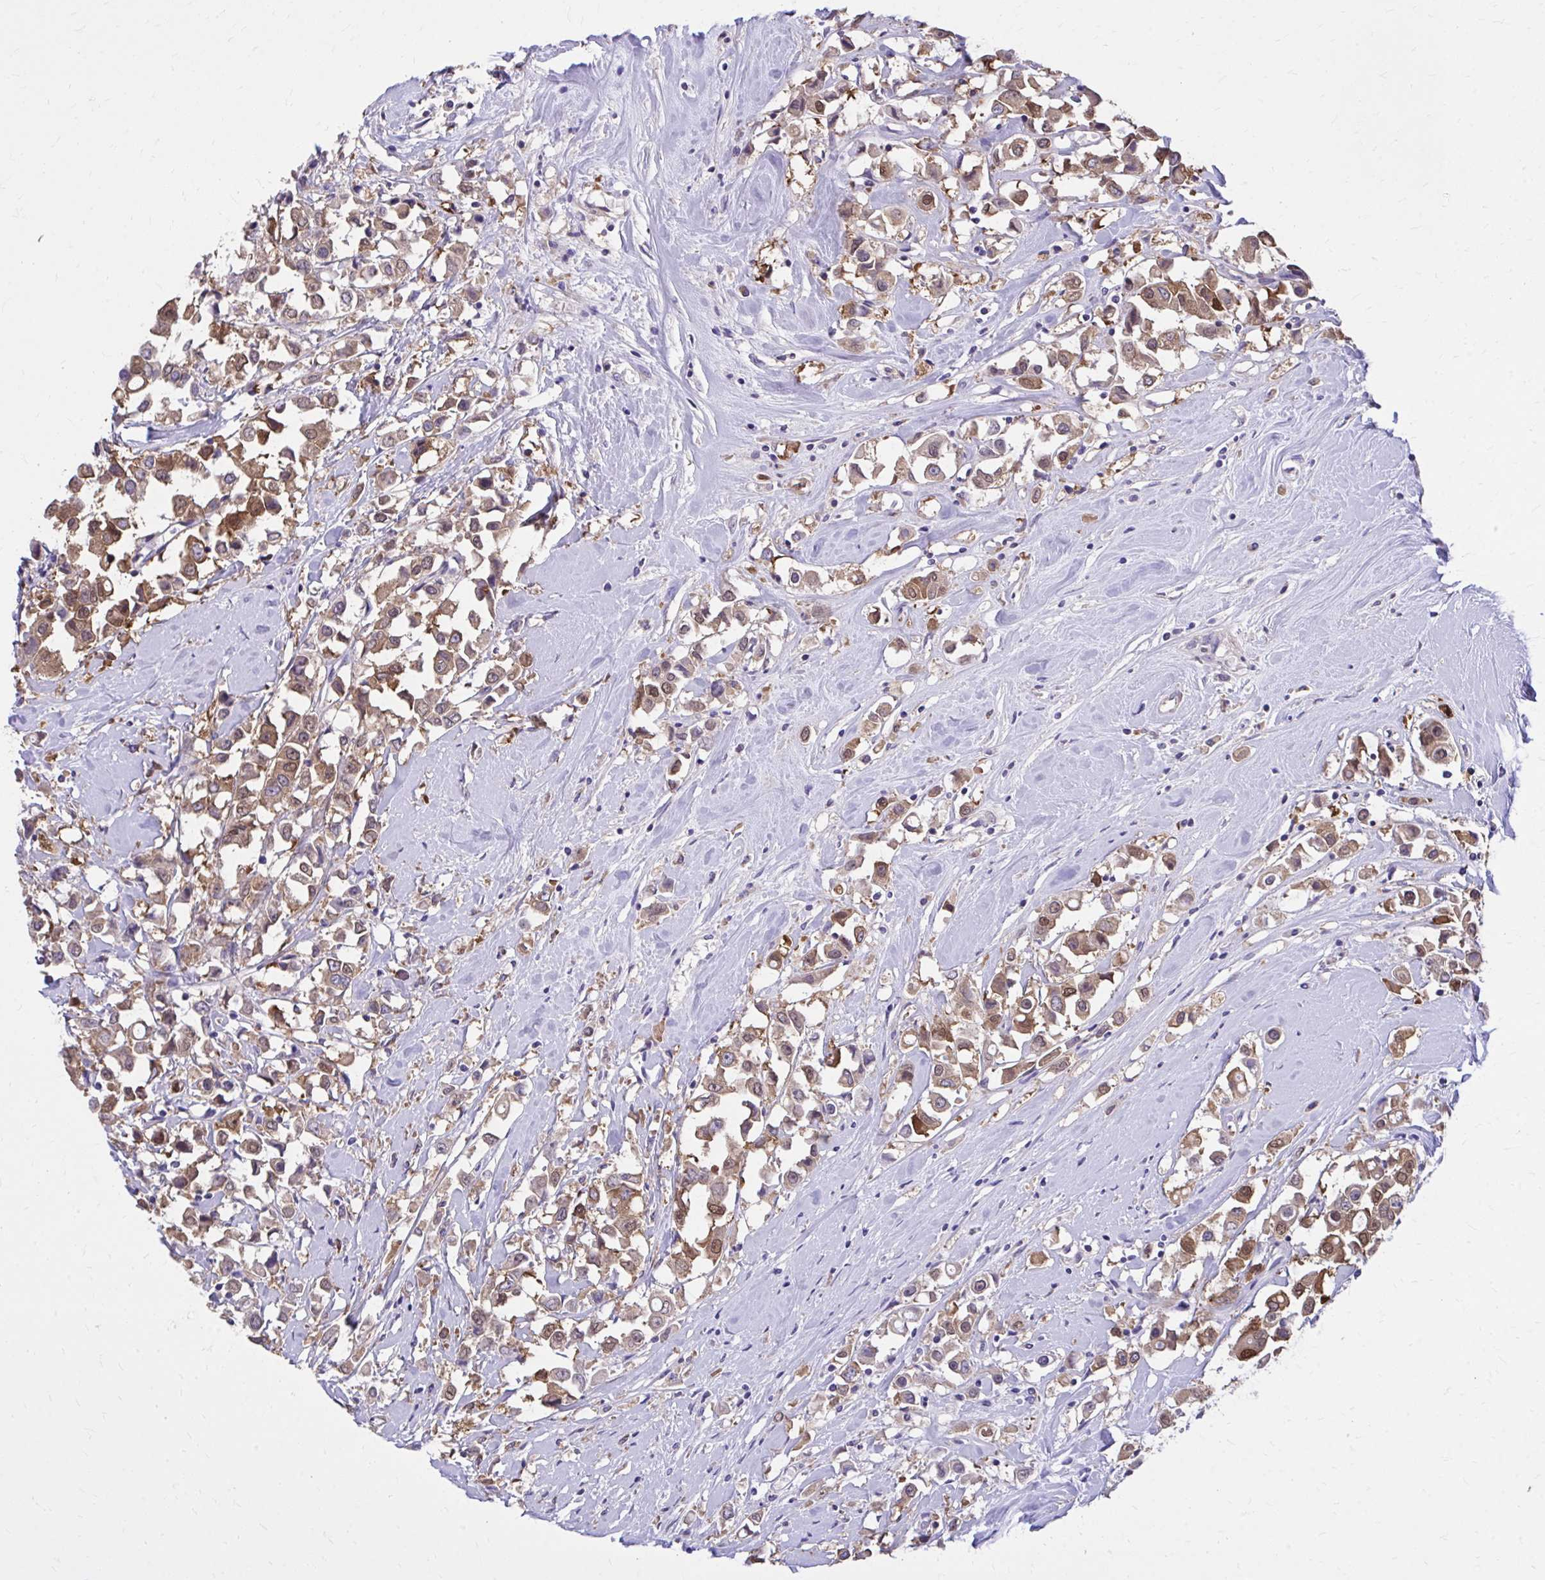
{"staining": {"intensity": "moderate", "quantity": ">75%", "location": "cytoplasmic/membranous,nuclear"}, "tissue": "breast cancer", "cell_type": "Tumor cells", "image_type": "cancer", "snomed": [{"axis": "morphology", "description": "Duct carcinoma"}, {"axis": "topography", "description": "Breast"}], "caption": "The immunohistochemical stain highlights moderate cytoplasmic/membranous and nuclear expression in tumor cells of breast cancer (intraductal carcinoma) tissue. (DAB = brown stain, brightfield microscopy at high magnification).", "gene": "EPB41L1", "patient": {"sex": "female", "age": 61}}